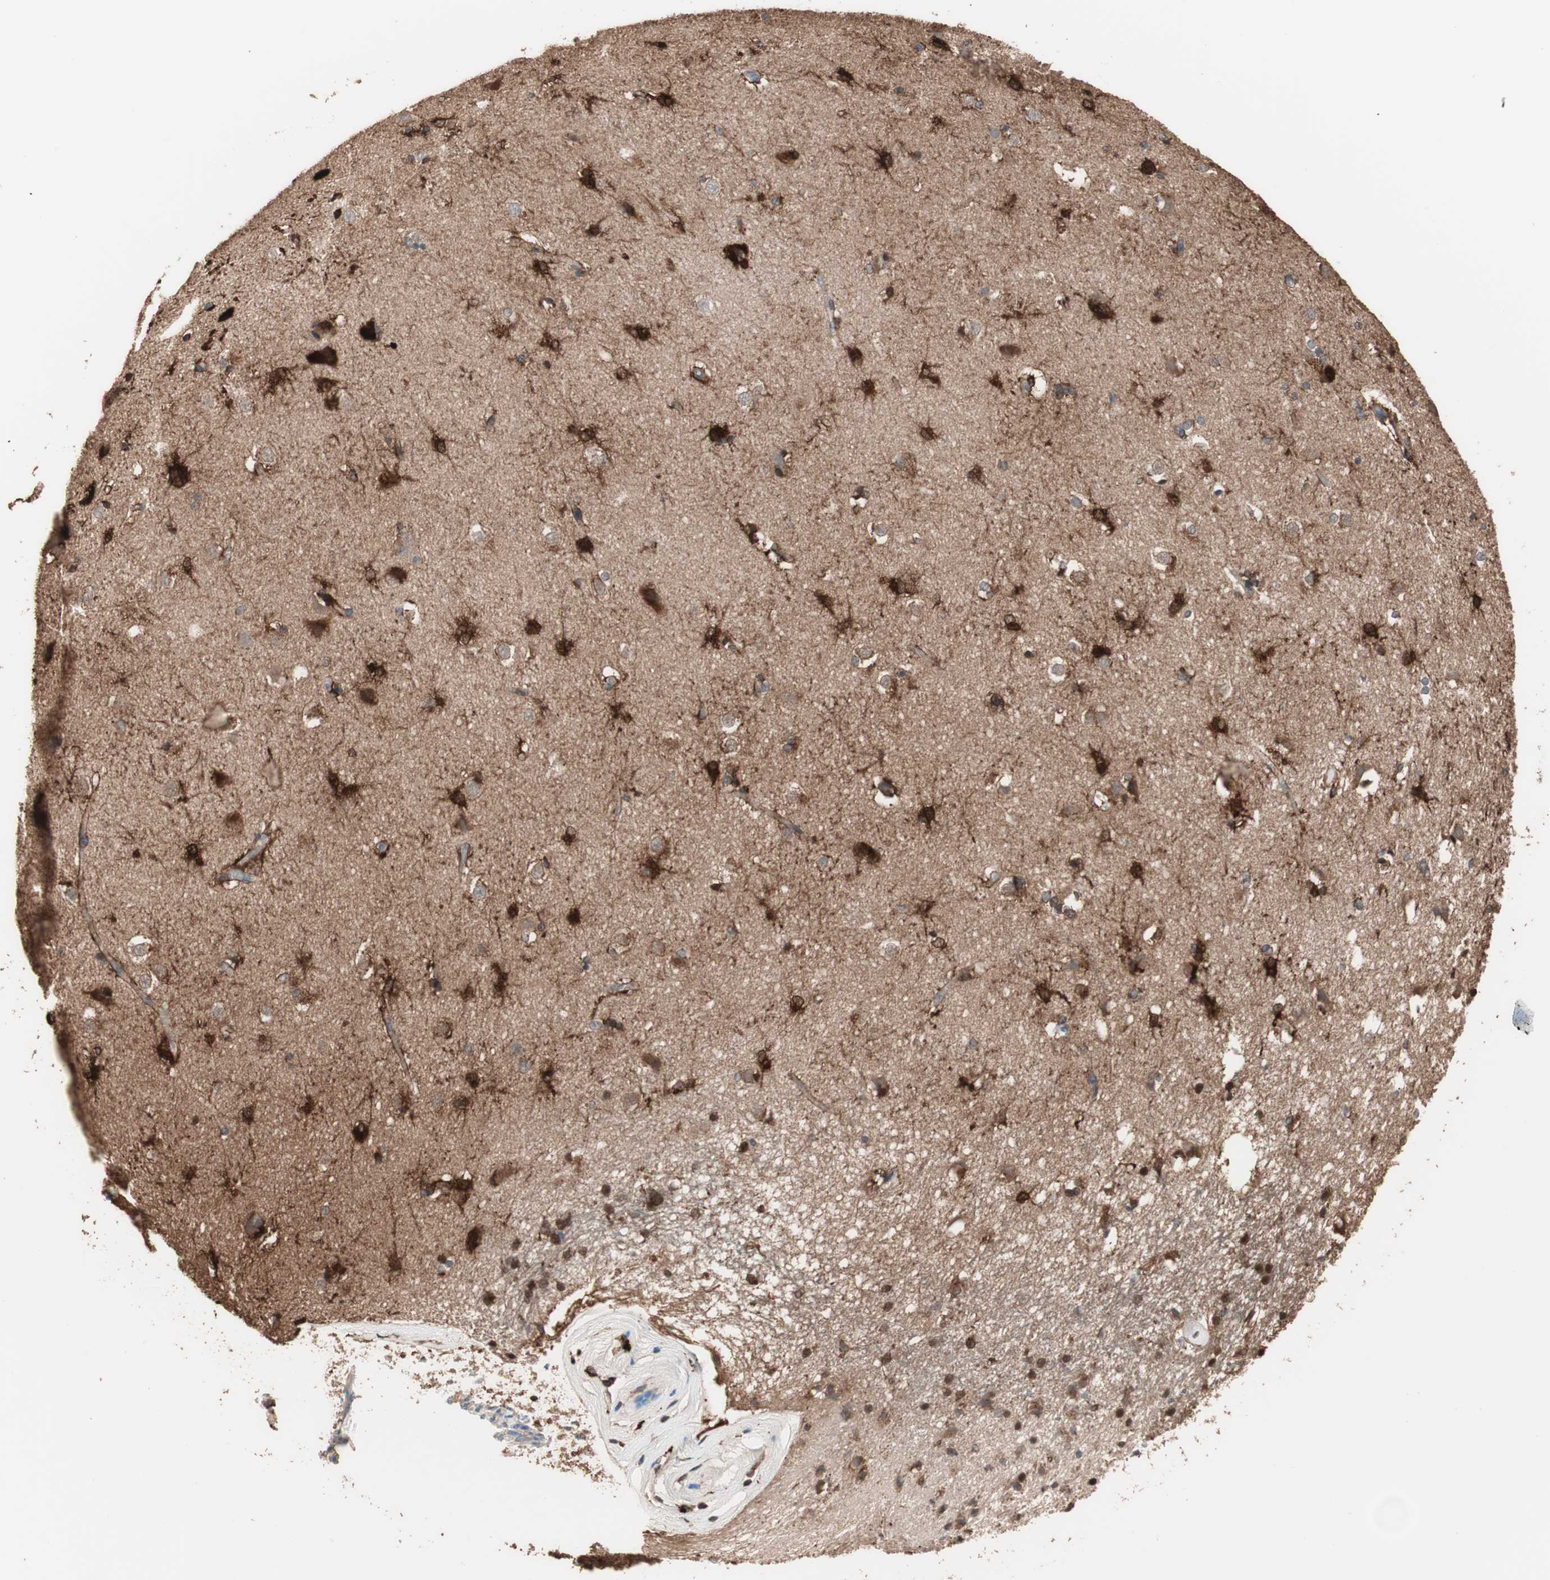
{"staining": {"intensity": "strong", "quantity": "25%-75%", "location": "cytoplasmic/membranous,nuclear"}, "tissue": "caudate", "cell_type": "Glial cells", "image_type": "normal", "snomed": [{"axis": "morphology", "description": "Normal tissue, NOS"}, {"axis": "topography", "description": "Lateral ventricle wall"}], "caption": "Immunohistochemical staining of benign caudate displays 25%-75% levels of strong cytoplasmic/membranous,nuclear protein staining in approximately 25%-75% of glial cells.", "gene": "CCT3", "patient": {"sex": "female", "age": 19}}